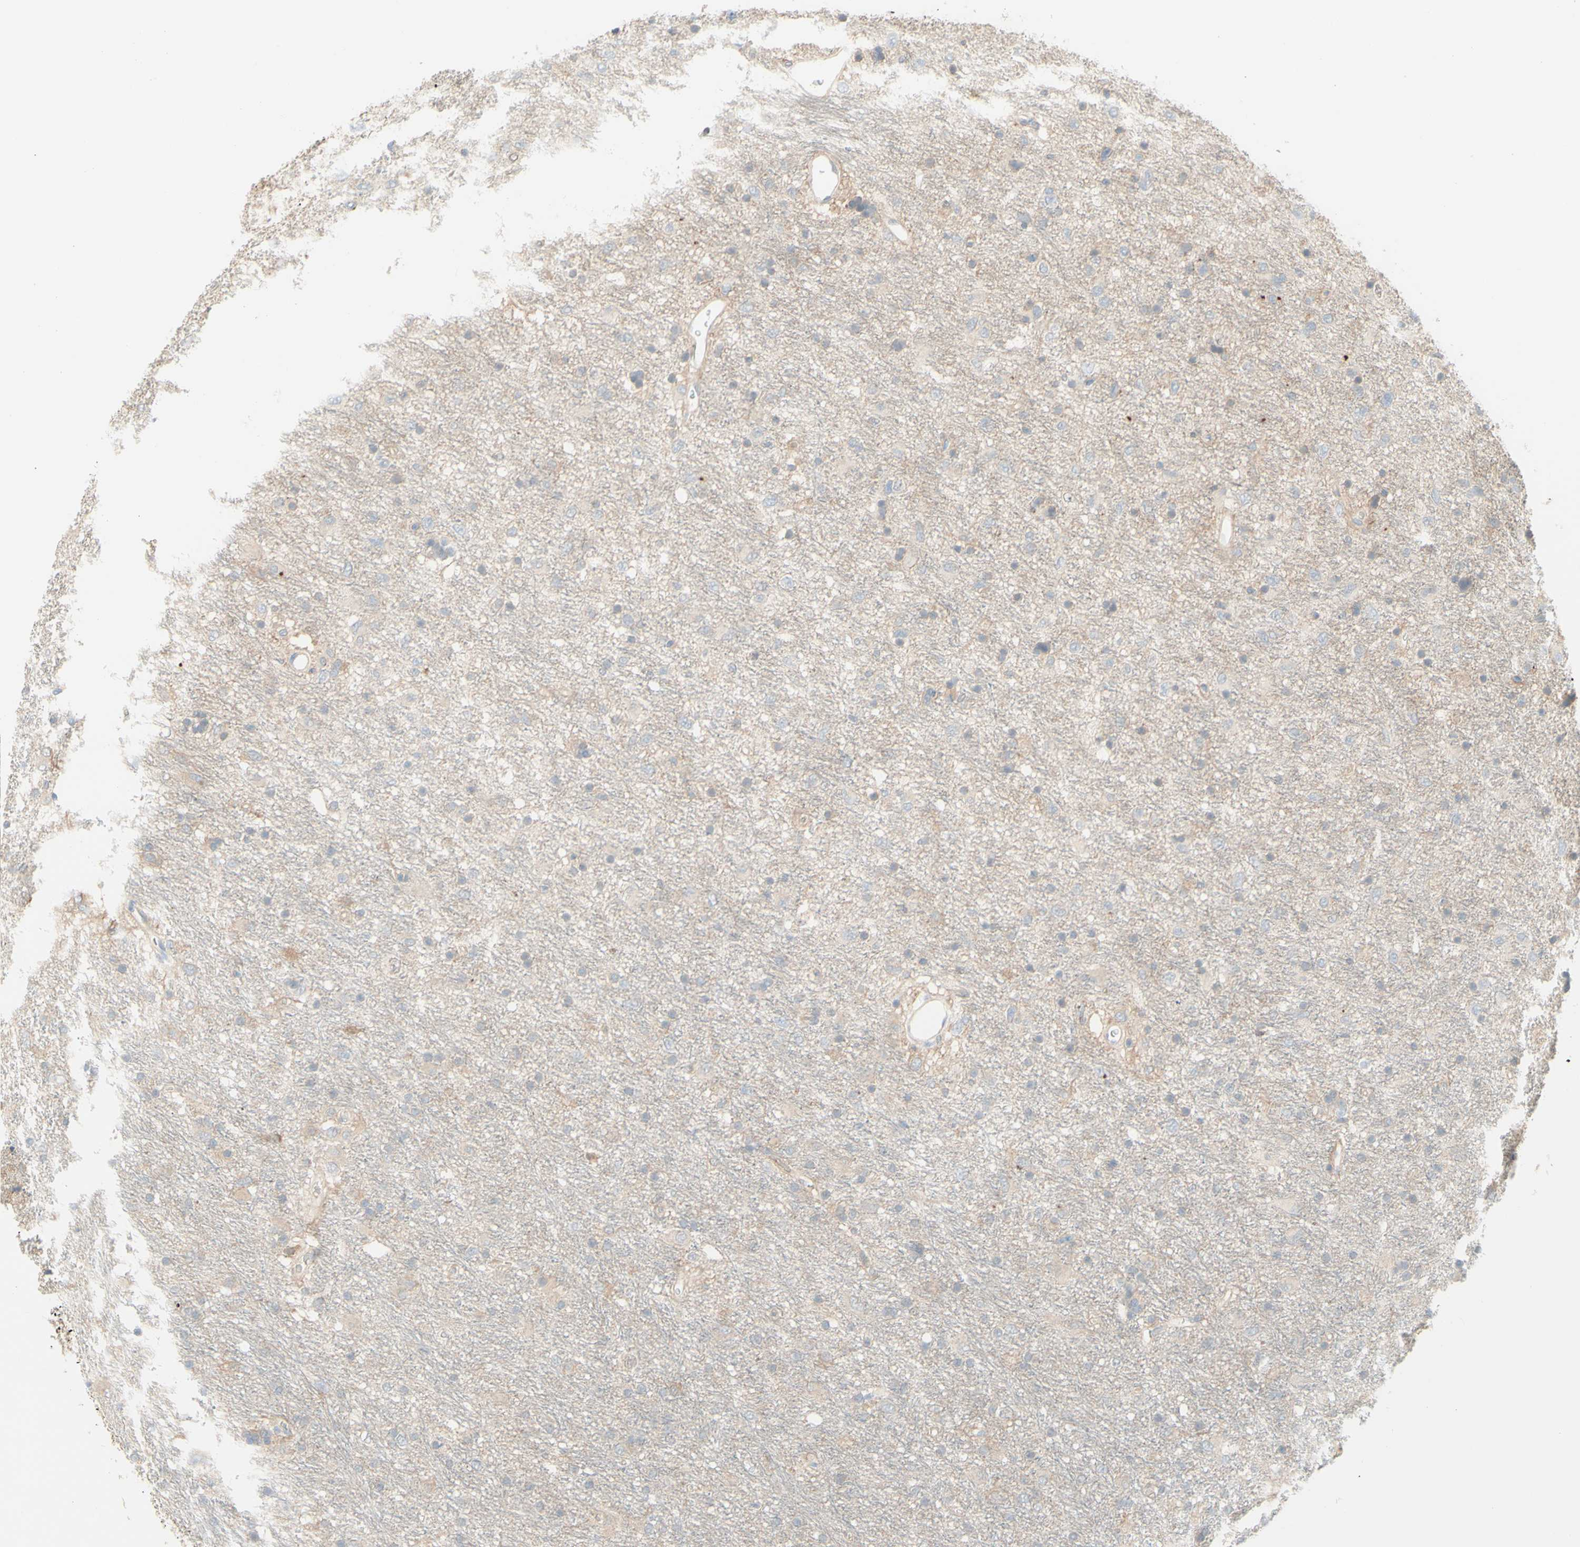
{"staining": {"intensity": "weak", "quantity": "25%-75%", "location": "cytoplasmic/membranous"}, "tissue": "glioma", "cell_type": "Tumor cells", "image_type": "cancer", "snomed": [{"axis": "morphology", "description": "Glioma, malignant, Low grade"}, {"axis": "topography", "description": "Brain"}], "caption": "A high-resolution photomicrograph shows immunohistochemistry (IHC) staining of glioma, which shows weak cytoplasmic/membranous positivity in approximately 25%-75% of tumor cells.", "gene": "MTM1", "patient": {"sex": "male", "age": 77}}